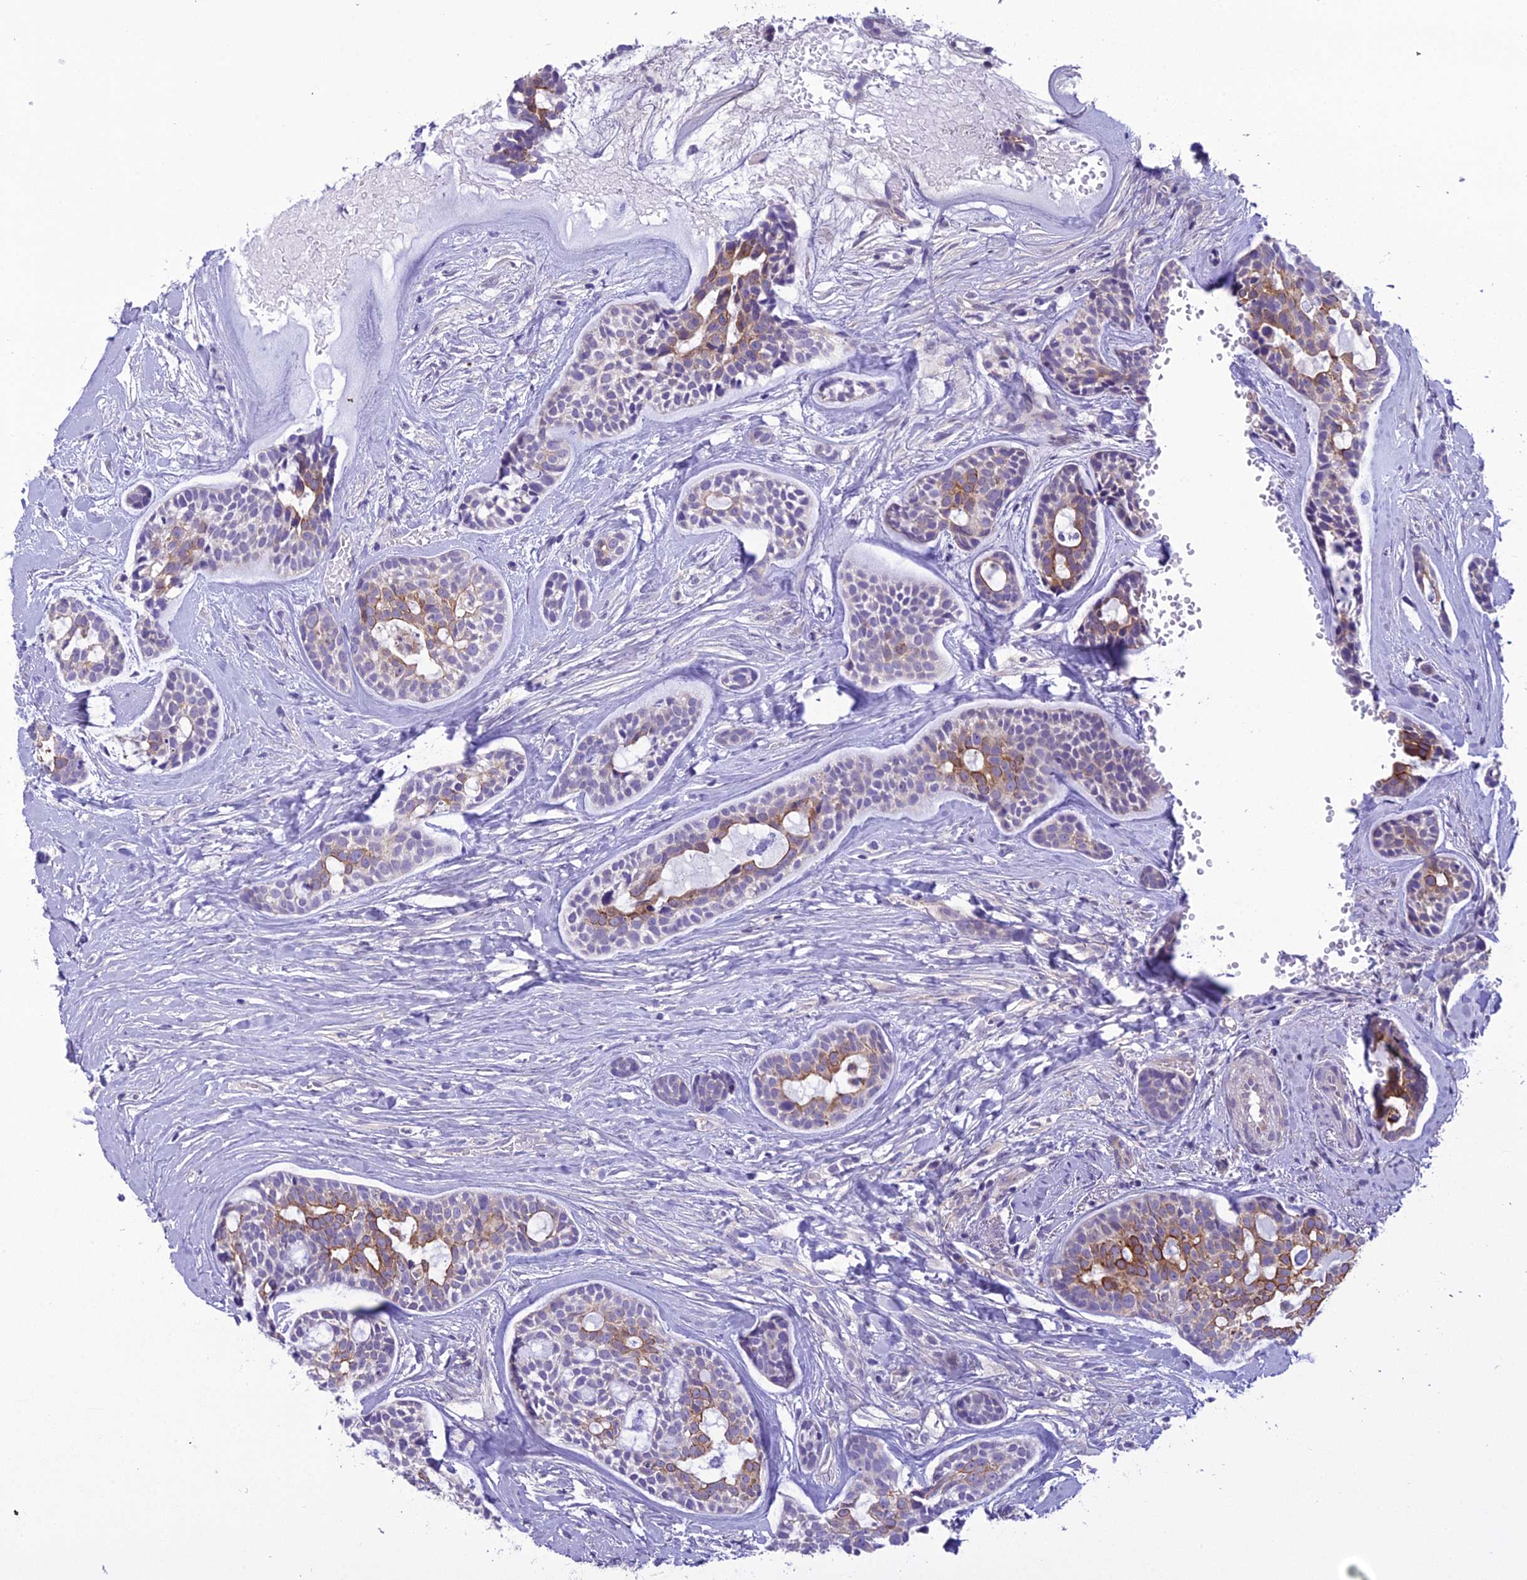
{"staining": {"intensity": "moderate", "quantity": "<25%", "location": "cytoplasmic/membranous"}, "tissue": "head and neck cancer", "cell_type": "Tumor cells", "image_type": "cancer", "snomed": [{"axis": "morphology", "description": "Normal tissue, NOS"}, {"axis": "morphology", "description": "Adenocarcinoma, NOS"}, {"axis": "topography", "description": "Subcutis"}, {"axis": "topography", "description": "Nasopharynx"}, {"axis": "topography", "description": "Head-Neck"}], "caption": "Immunohistochemistry (IHC) of human head and neck cancer (adenocarcinoma) demonstrates low levels of moderate cytoplasmic/membranous expression in approximately <25% of tumor cells.", "gene": "SCRT1", "patient": {"sex": "female", "age": 73}}